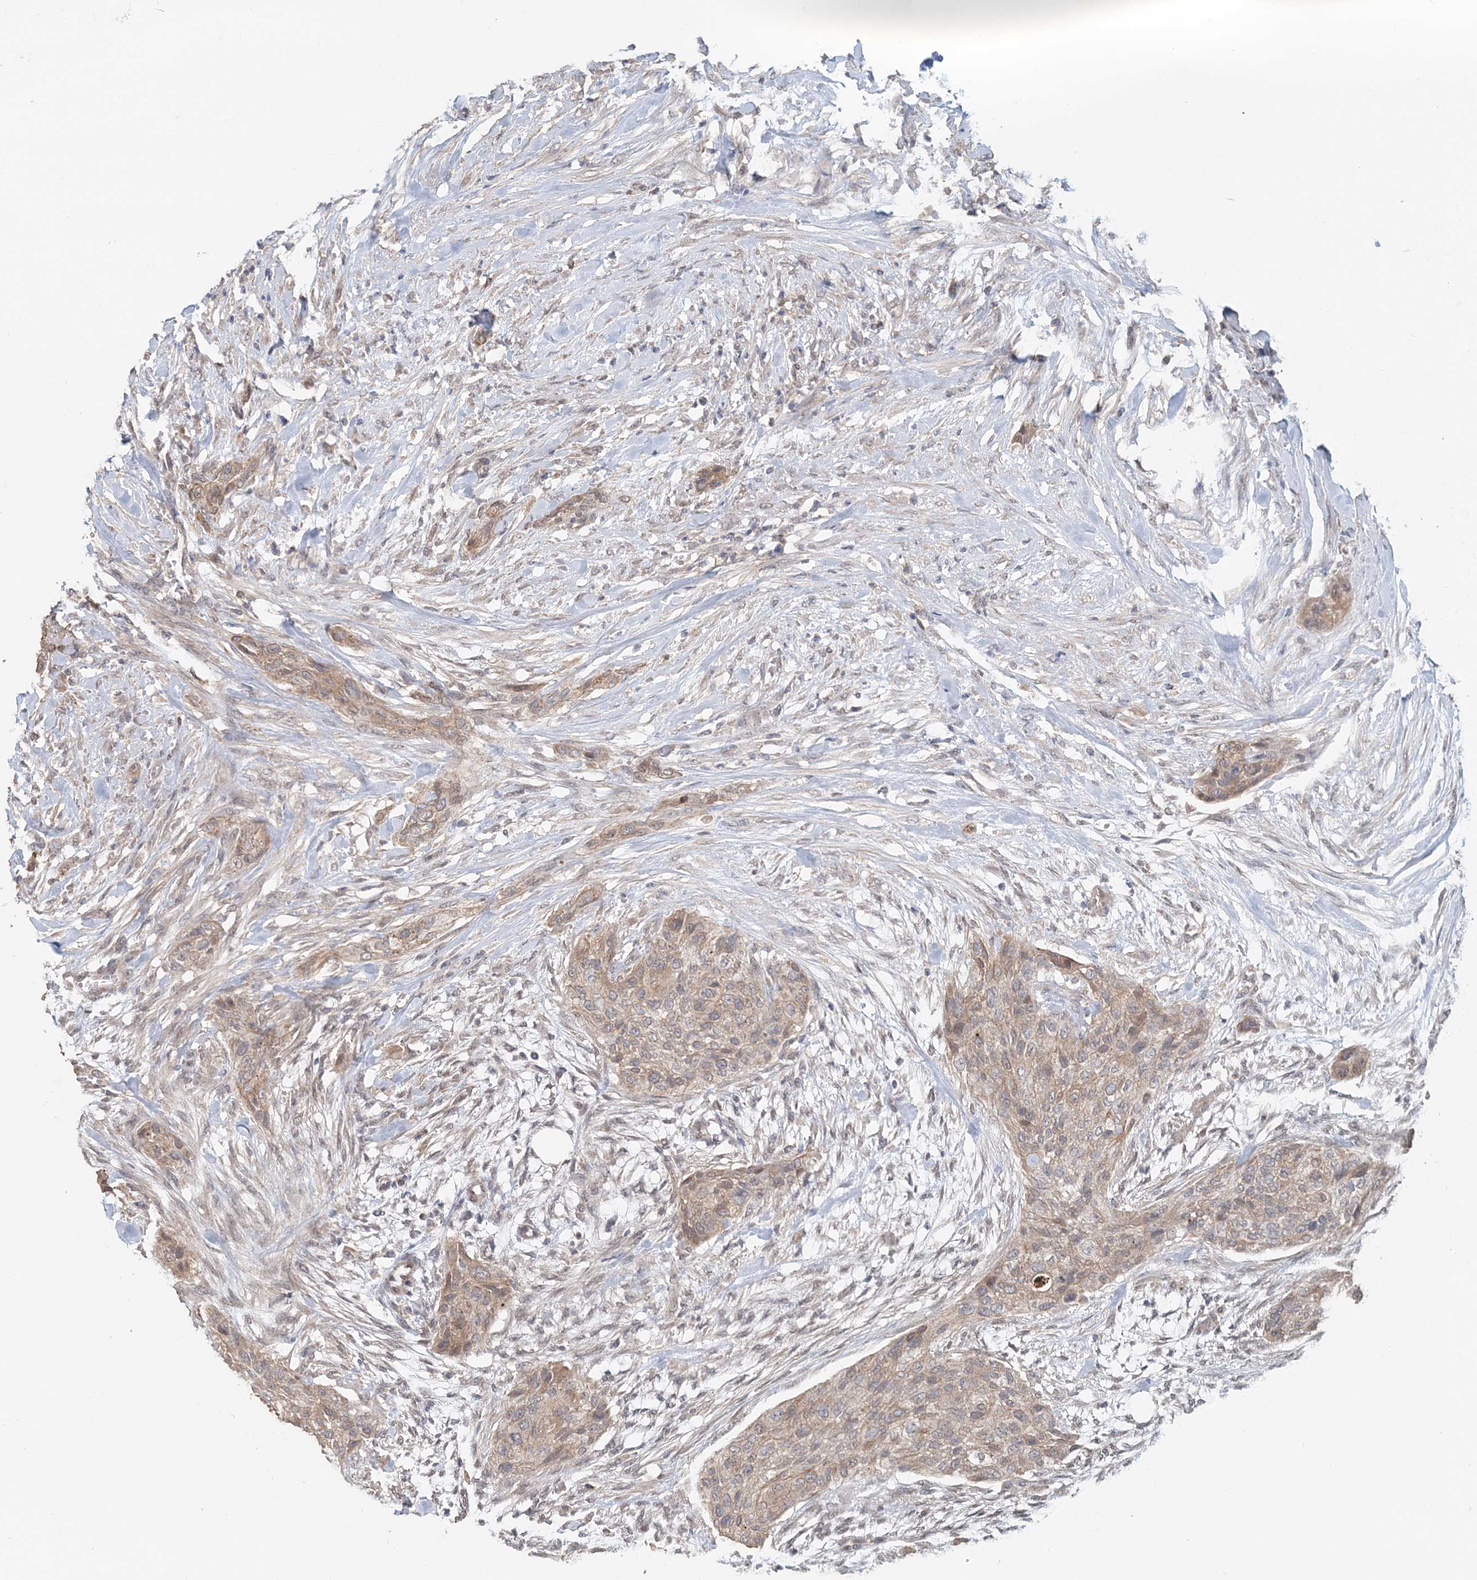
{"staining": {"intensity": "weak", "quantity": ">75%", "location": "cytoplasmic/membranous"}, "tissue": "urothelial cancer", "cell_type": "Tumor cells", "image_type": "cancer", "snomed": [{"axis": "morphology", "description": "Urothelial carcinoma, High grade"}, {"axis": "topography", "description": "Urinary bladder"}], "caption": "The histopathology image demonstrates immunohistochemical staining of urothelial carcinoma (high-grade). There is weak cytoplasmic/membranous staining is identified in approximately >75% of tumor cells.", "gene": "FBXO38", "patient": {"sex": "male", "age": 35}}